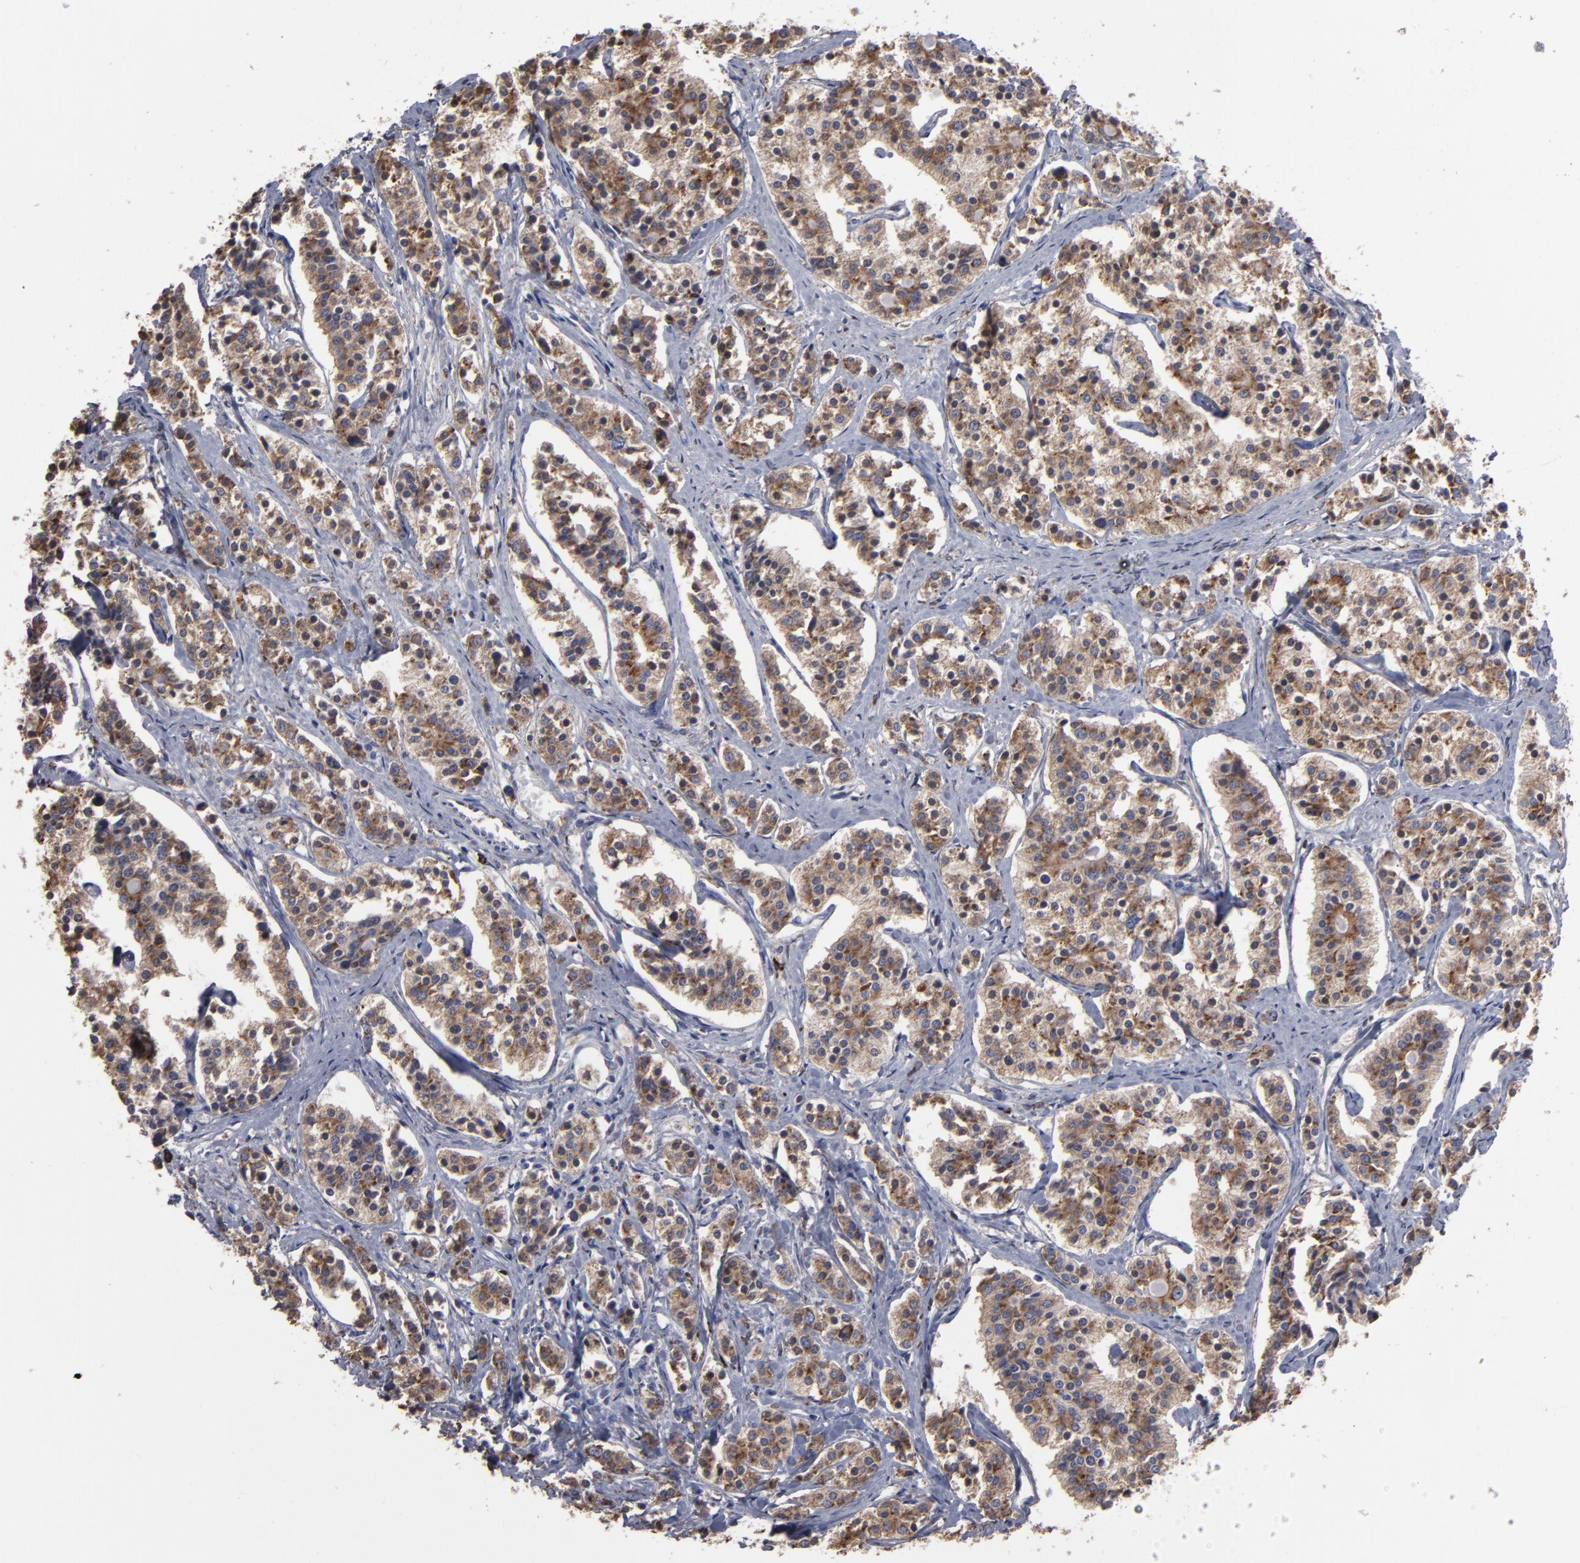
{"staining": {"intensity": "moderate", "quantity": ">75%", "location": "cytoplasmic/membranous"}, "tissue": "carcinoid", "cell_type": "Tumor cells", "image_type": "cancer", "snomed": [{"axis": "morphology", "description": "Carcinoid, malignant, NOS"}, {"axis": "topography", "description": "Small intestine"}], "caption": "Human malignant carcinoid stained with a brown dye demonstrates moderate cytoplasmic/membranous positive expression in about >75% of tumor cells.", "gene": "SND1", "patient": {"sex": "male", "age": 63}}